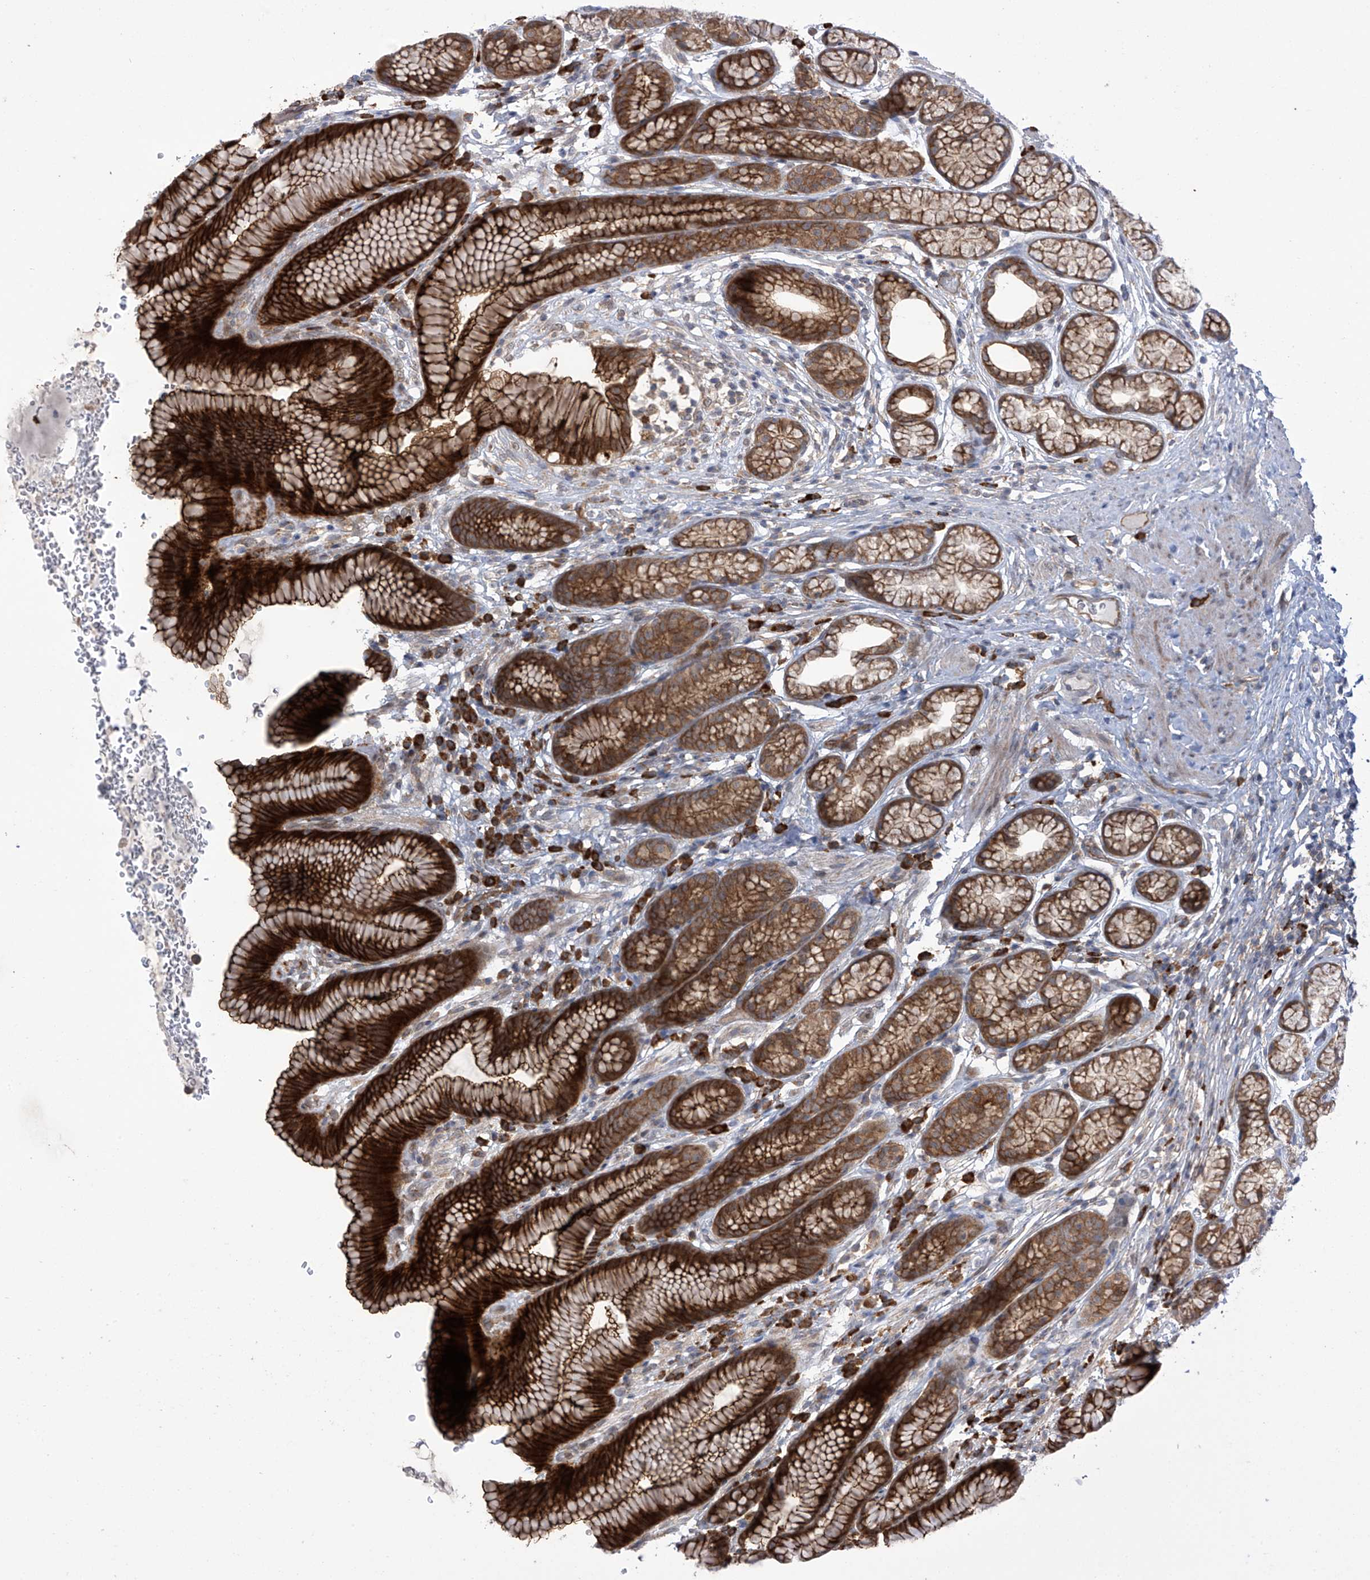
{"staining": {"intensity": "strong", "quantity": "25%-75%", "location": "cytoplasmic/membranous"}, "tissue": "stomach", "cell_type": "Glandular cells", "image_type": "normal", "snomed": [{"axis": "morphology", "description": "Normal tissue, NOS"}, {"axis": "topography", "description": "Stomach"}], "caption": "Immunohistochemical staining of unremarkable human stomach displays strong cytoplasmic/membranous protein staining in about 25%-75% of glandular cells.", "gene": "KIAA1522", "patient": {"sex": "male", "age": 42}}